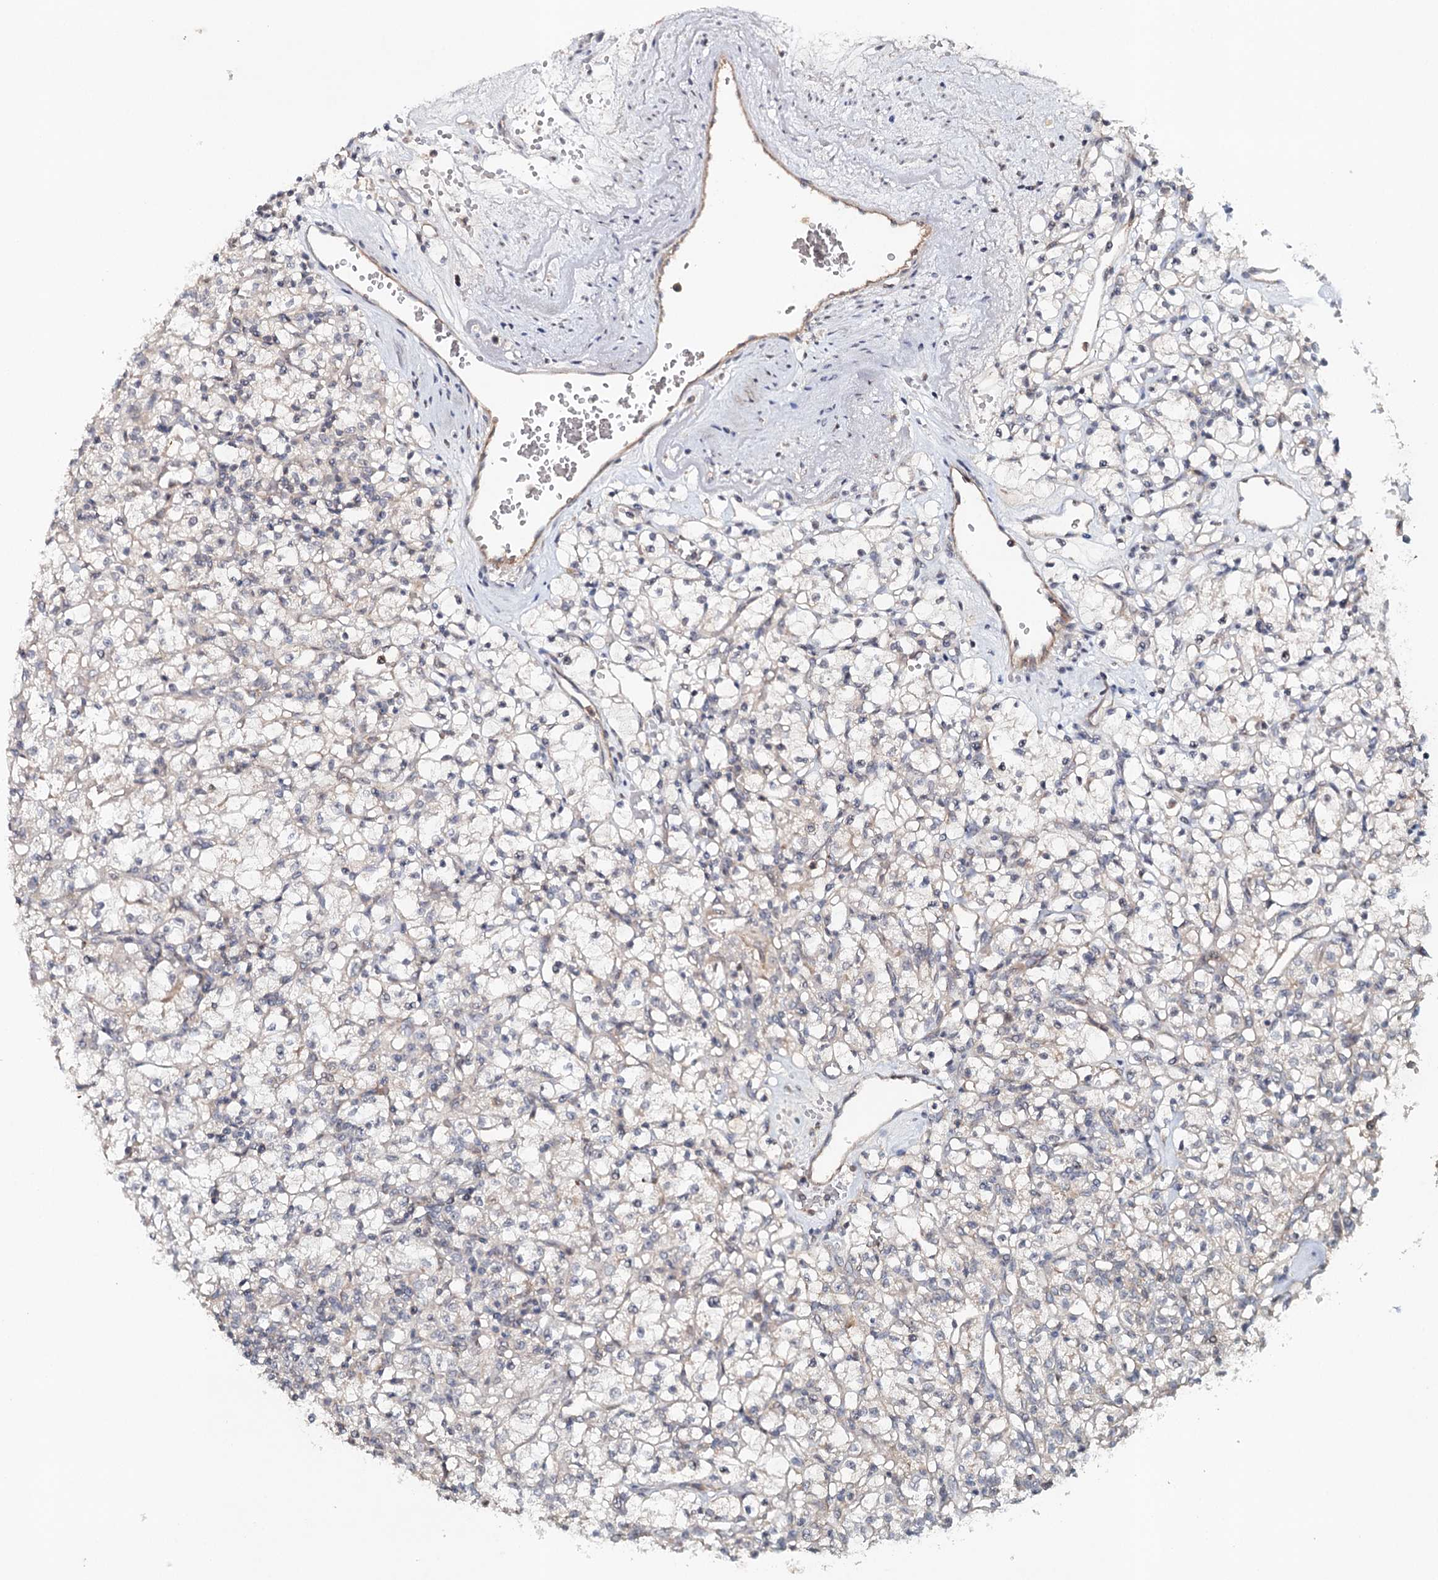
{"staining": {"intensity": "weak", "quantity": "<25%", "location": "cytoplasmic/membranous"}, "tissue": "renal cancer", "cell_type": "Tumor cells", "image_type": "cancer", "snomed": [{"axis": "morphology", "description": "Adenocarcinoma, NOS"}, {"axis": "topography", "description": "Kidney"}], "caption": "Renal cancer was stained to show a protein in brown. There is no significant expression in tumor cells.", "gene": "SYNPO", "patient": {"sex": "female", "age": 59}}